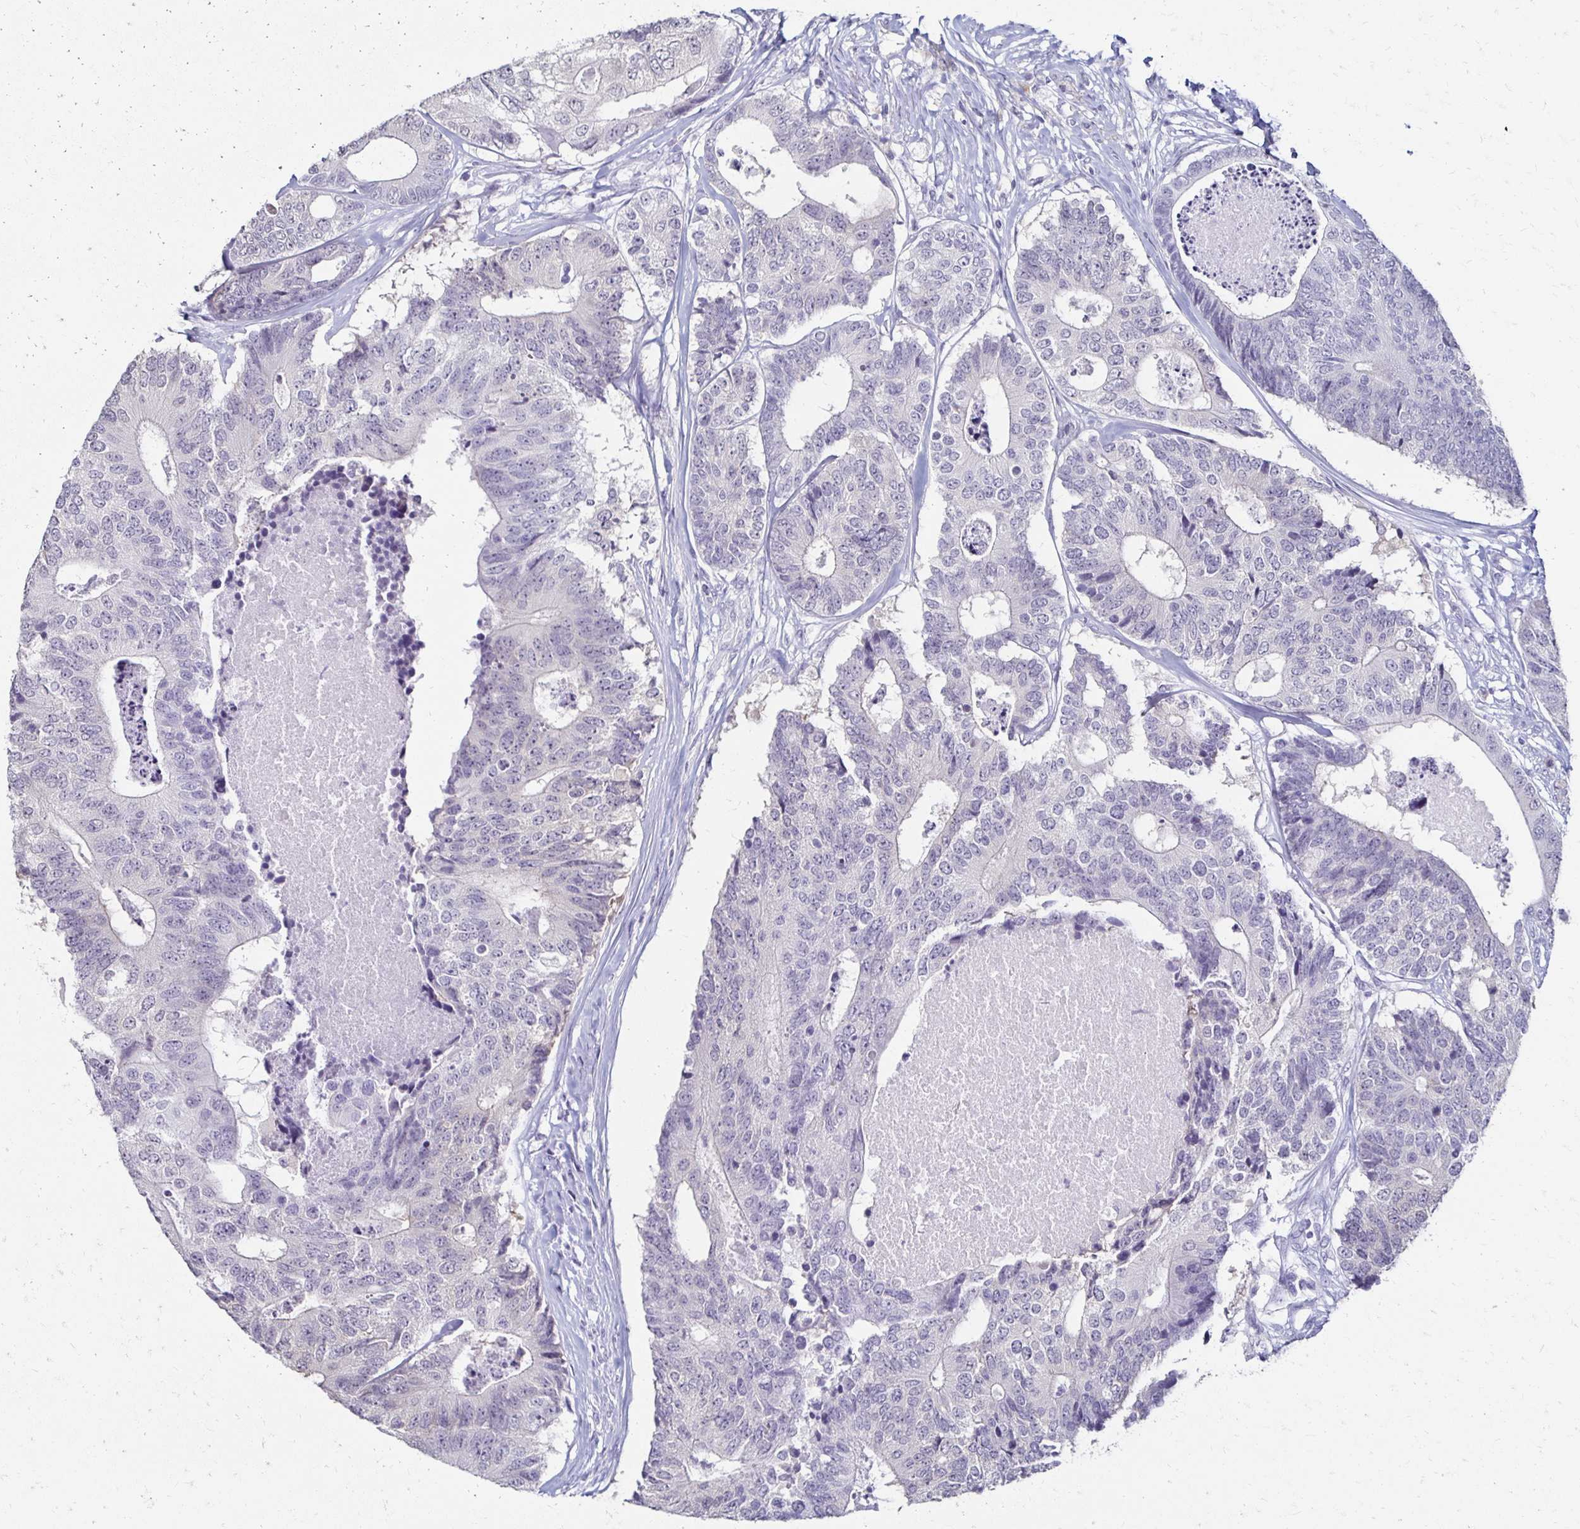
{"staining": {"intensity": "negative", "quantity": "none", "location": "none"}, "tissue": "colorectal cancer", "cell_type": "Tumor cells", "image_type": "cancer", "snomed": [{"axis": "morphology", "description": "Adenocarcinoma, NOS"}, {"axis": "topography", "description": "Colon"}], "caption": "A micrograph of adenocarcinoma (colorectal) stained for a protein shows no brown staining in tumor cells.", "gene": "TOMM34", "patient": {"sex": "female", "age": 67}}